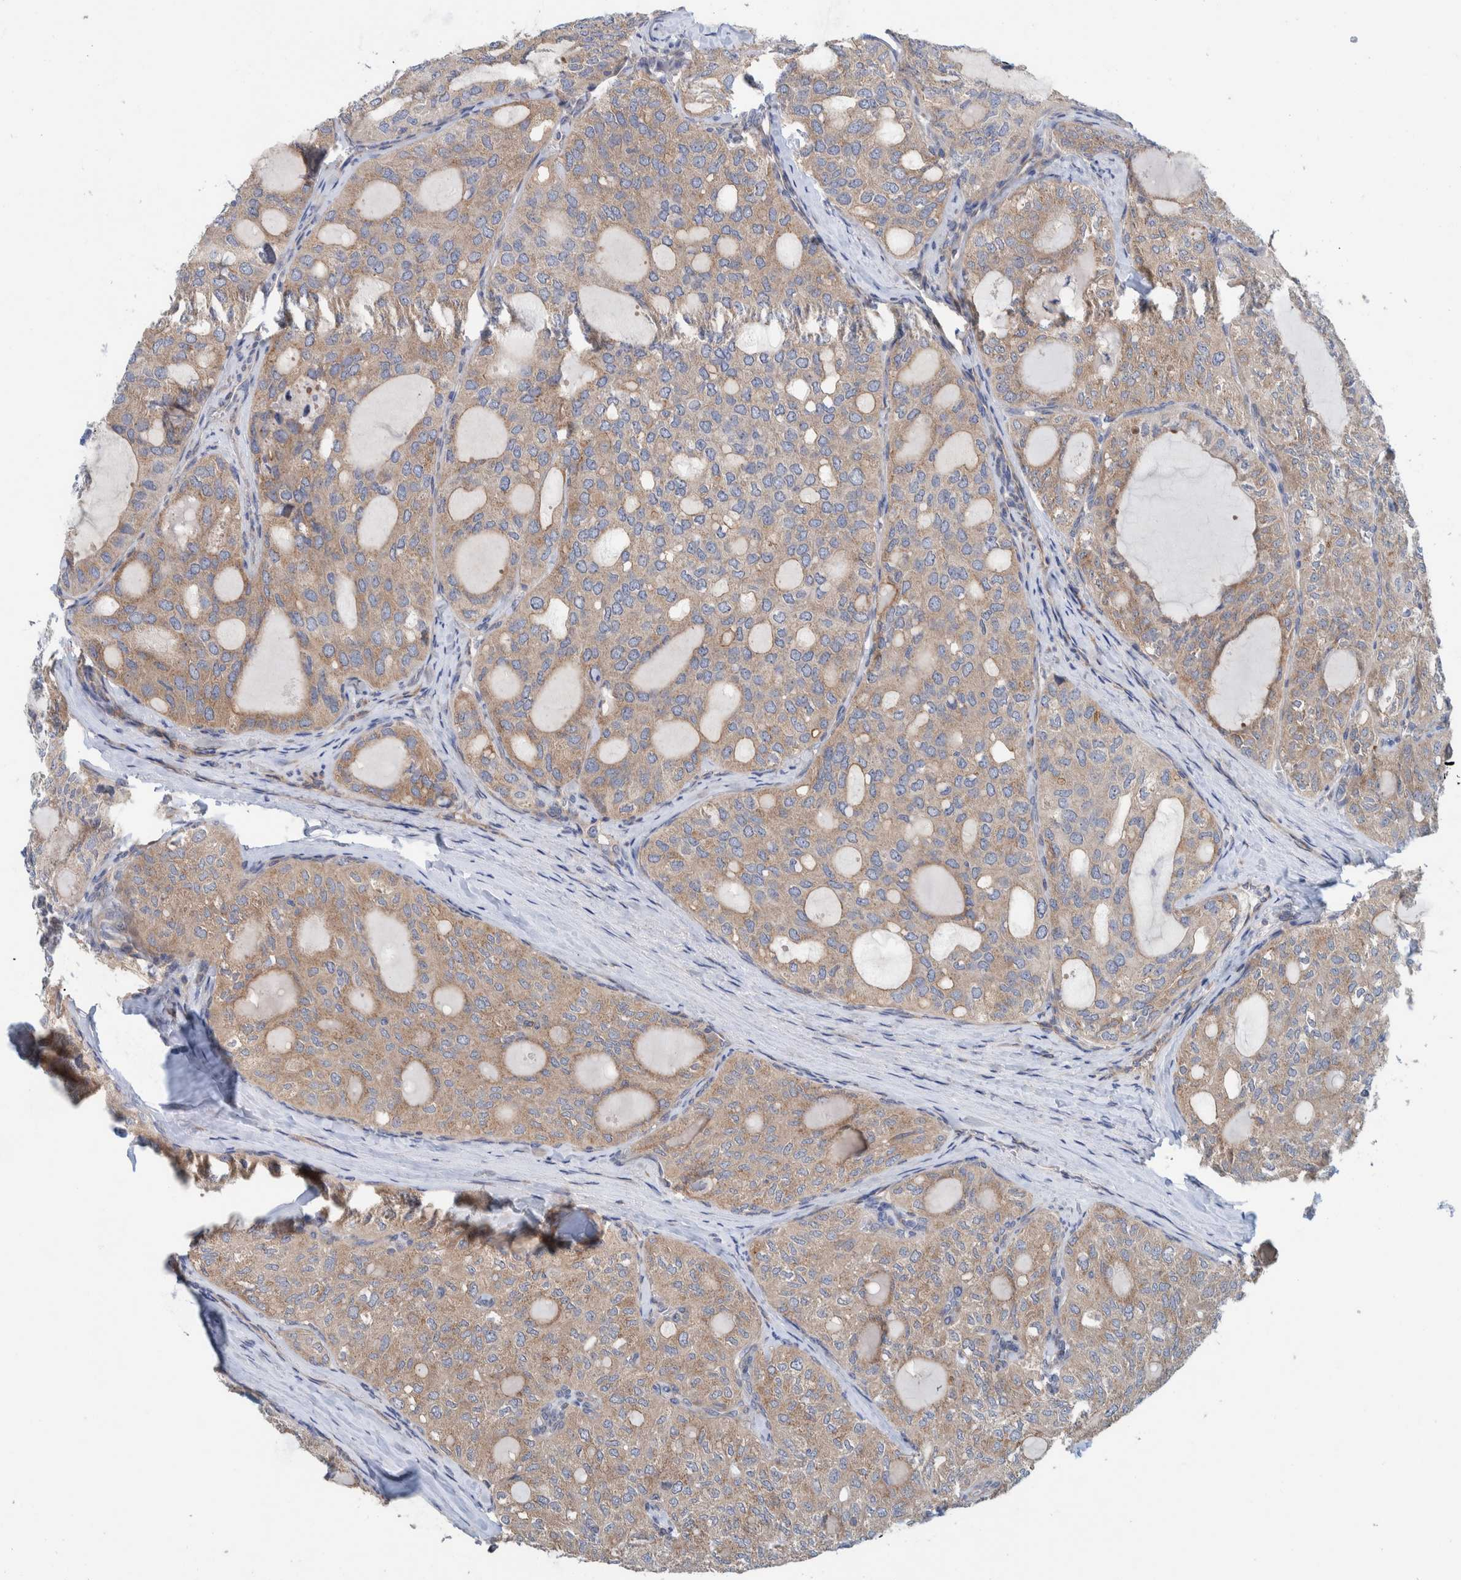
{"staining": {"intensity": "weak", "quantity": ">75%", "location": "cytoplasmic/membranous"}, "tissue": "thyroid cancer", "cell_type": "Tumor cells", "image_type": "cancer", "snomed": [{"axis": "morphology", "description": "Follicular adenoma carcinoma, NOS"}, {"axis": "topography", "description": "Thyroid gland"}], "caption": "Immunohistochemical staining of follicular adenoma carcinoma (thyroid) exhibits low levels of weak cytoplasmic/membranous protein staining in approximately >75% of tumor cells.", "gene": "CCM2", "patient": {"sex": "male", "age": 75}}